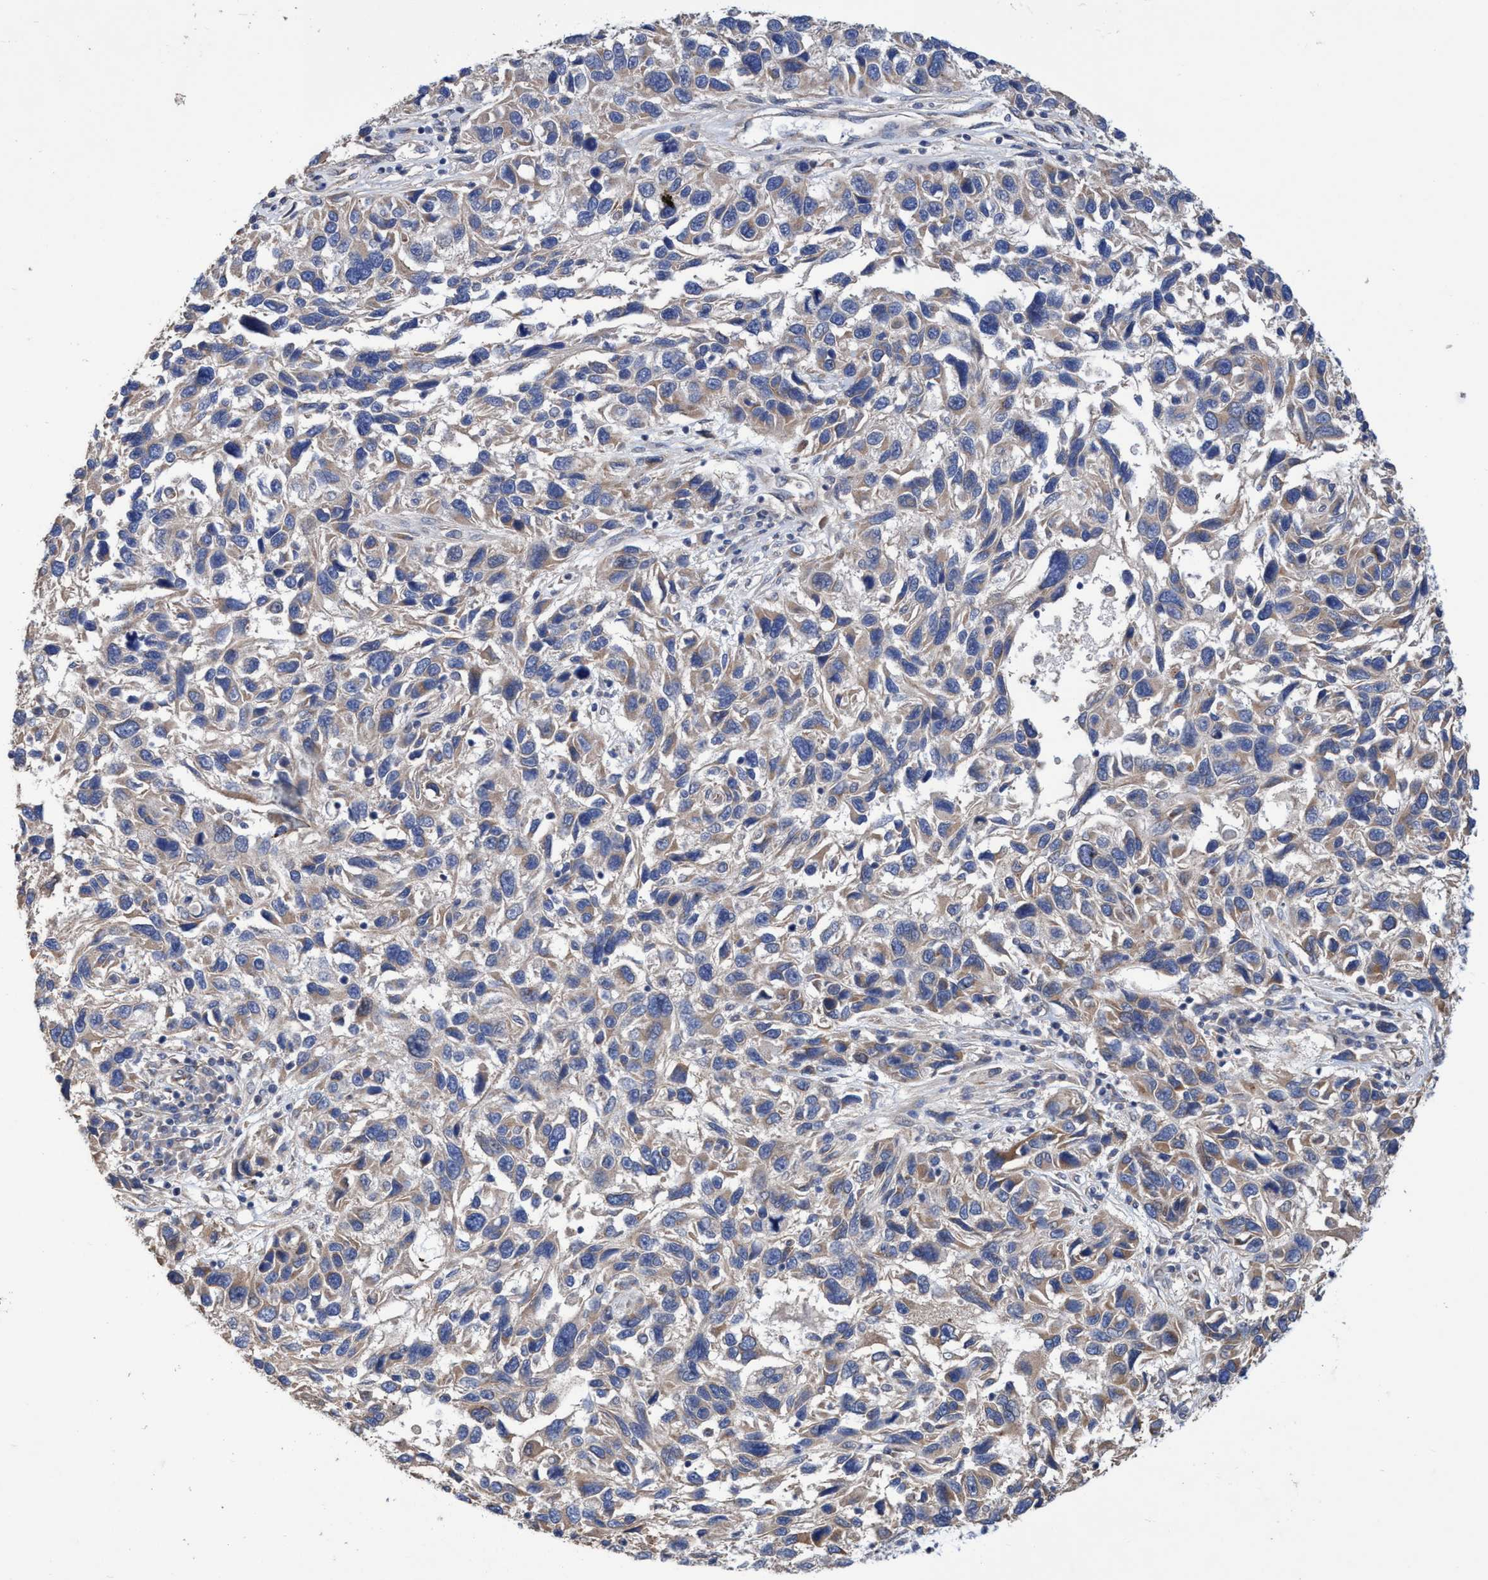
{"staining": {"intensity": "weak", "quantity": "25%-75%", "location": "cytoplasmic/membranous"}, "tissue": "melanoma", "cell_type": "Tumor cells", "image_type": "cancer", "snomed": [{"axis": "morphology", "description": "Malignant melanoma, NOS"}, {"axis": "topography", "description": "Skin"}], "caption": "A brown stain highlights weak cytoplasmic/membranous expression of a protein in human melanoma tumor cells.", "gene": "BICD2", "patient": {"sex": "male", "age": 53}}